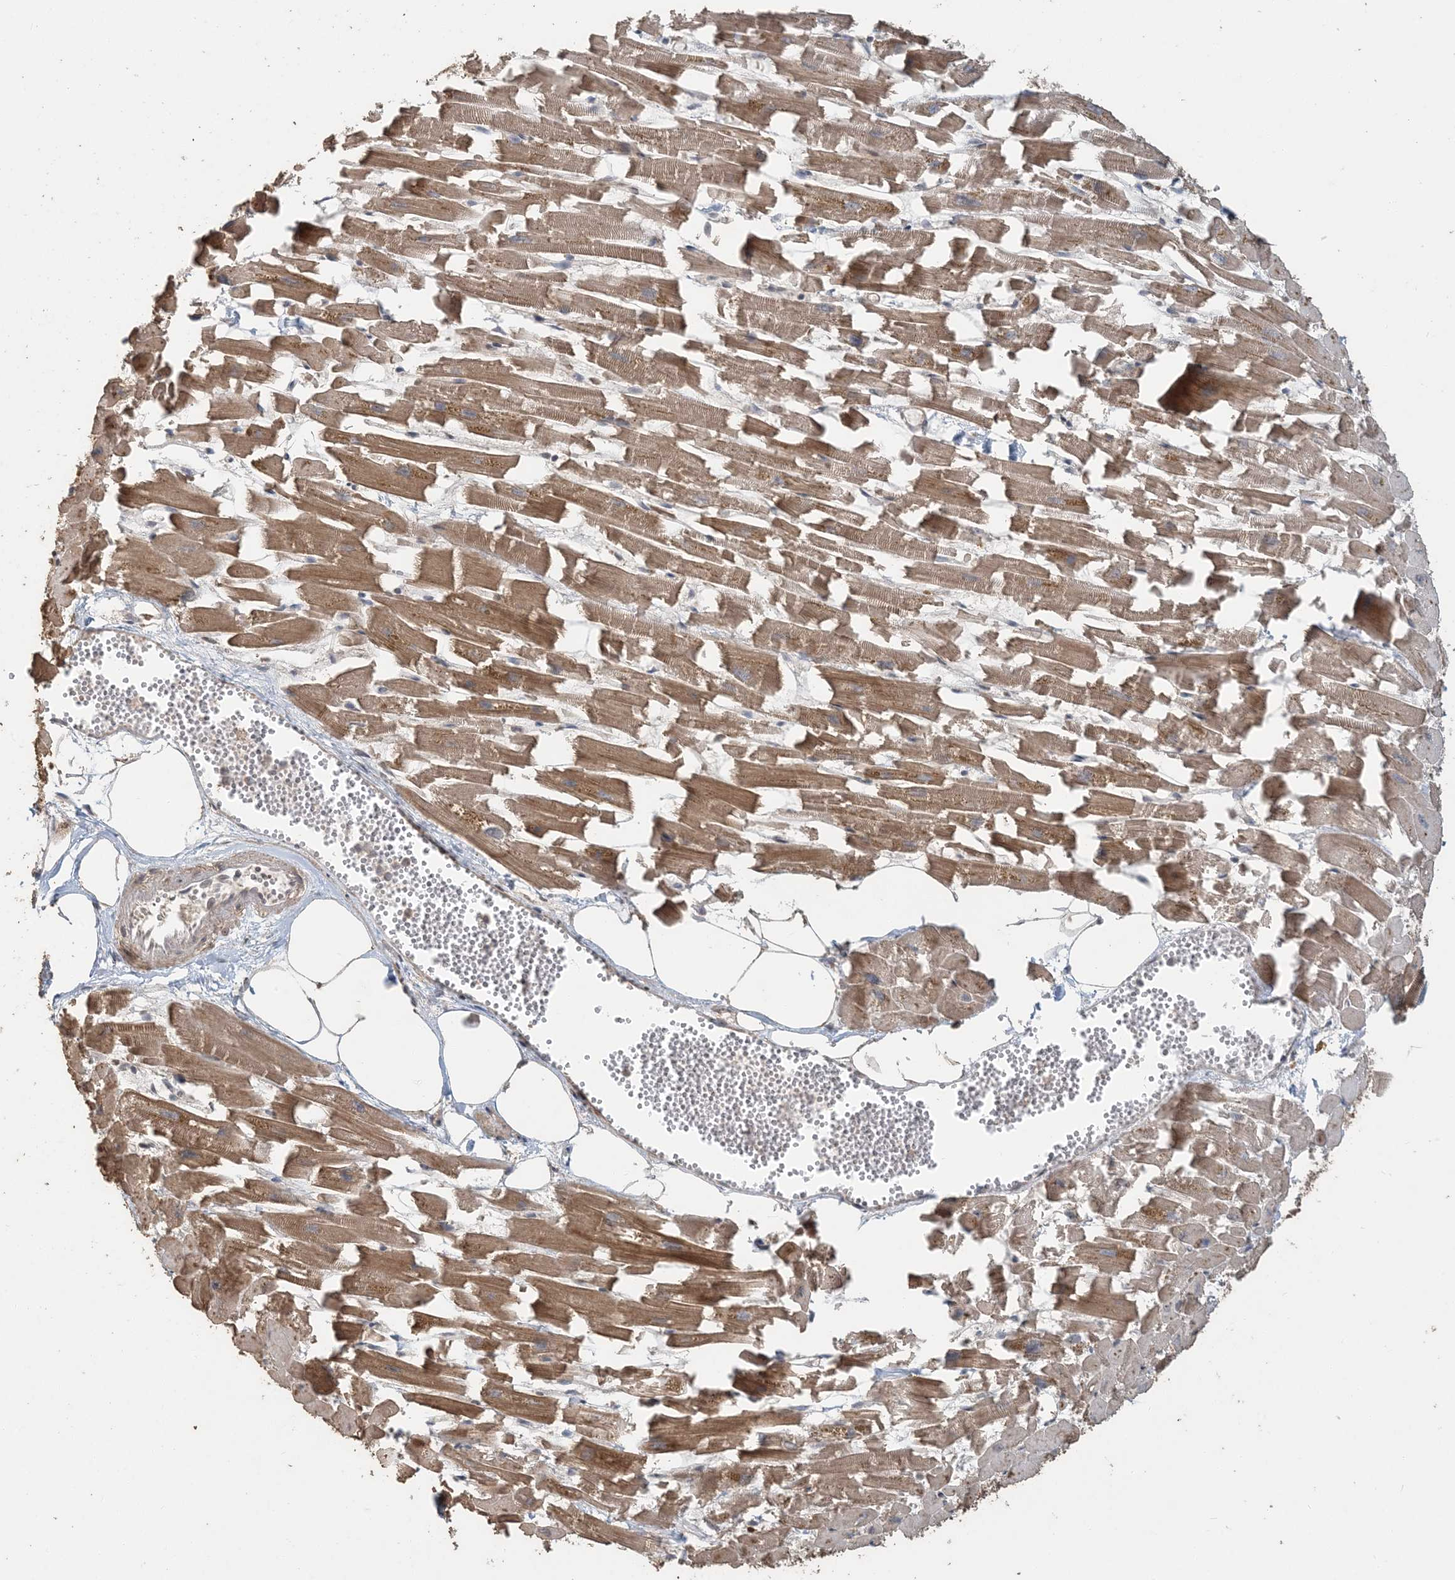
{"staining": {"intensity": "moderate", "quantity": ">75%", "location": "cytoplasmic/membranous"}, "tissue": "heart muscle", "cell_type": "Cardiomyocytes", "image_type": "normal", "snomed": [{"axis": "morphology", "description": "Normal tissue, NOS"}, {"axis": "topography", "description": "Heart"}], "caption": "Immunohistochemical staining of benign human heart muscle demonstrates >75% levels of moderate cytoplasmic/membranous protein positivity in about >75% of cardiomyocytes.", "gene": "ATP13A2", "patient": {"sex": "female", "age": 64}}